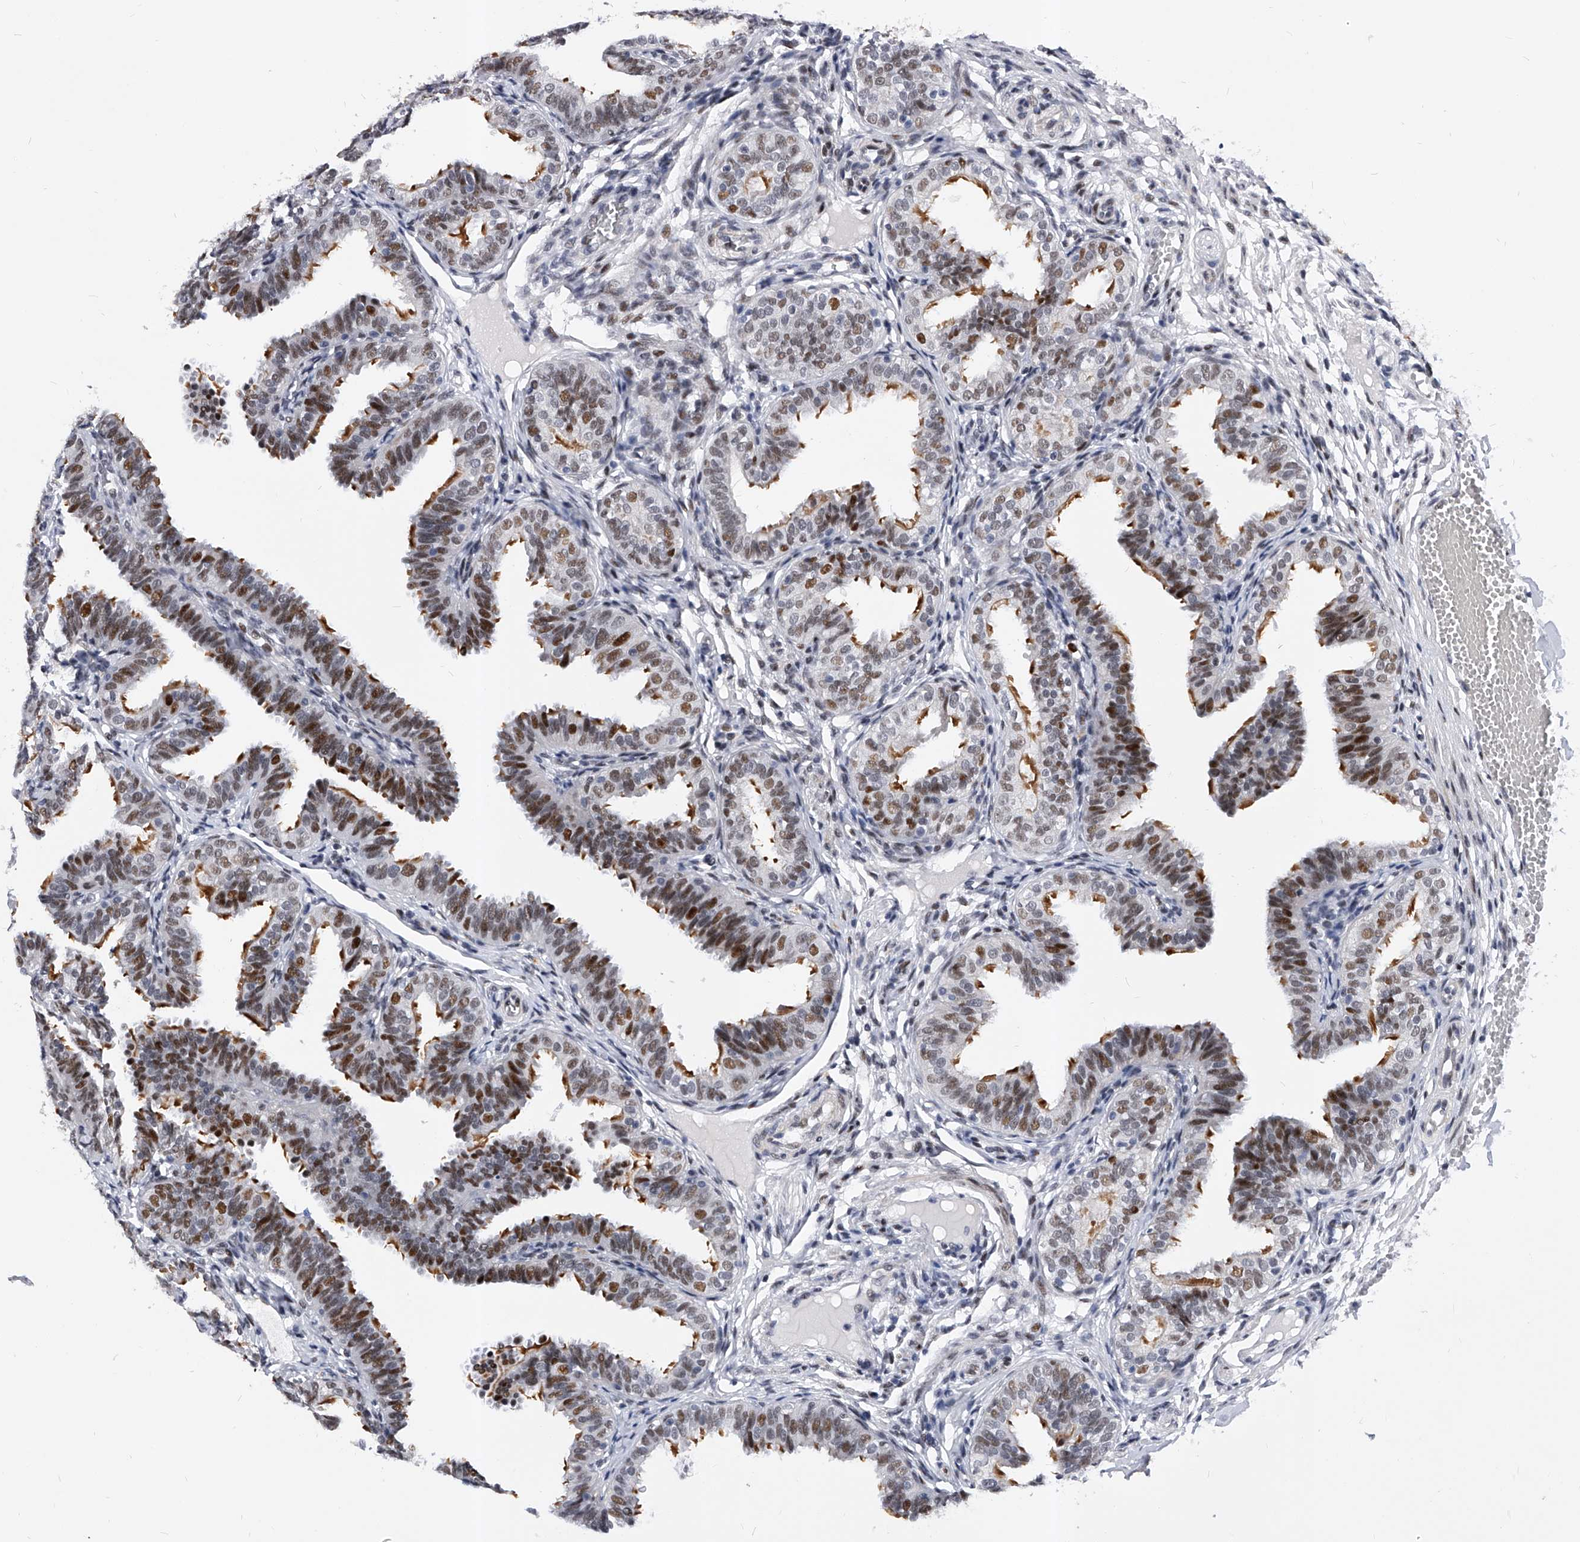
{"staining": {"intensity": "strong", "quantity": "25%-75%", "location": "cytoplasmic/membranous,nuclear"}, "tissue": "fallopian tube", "cell_type": "Glandular cells", "image_type": "normal", "snomed": [{"axis": "morphology", "description": "Normal tissue, NOS"}, {"axis": "topography", "description": "Fallopian tube"}], "caption": "This photomicrograph demonstrates unremarkable fallopian tube stained with IHC to label a protein in brown. The cytoplasmic/membranous,nuclear of glandular cells show strong positivity for the protein. Nuclei are counter-stained blue.", "gene": "TESK2", "patient": {"sex": "female", "age": 35}}